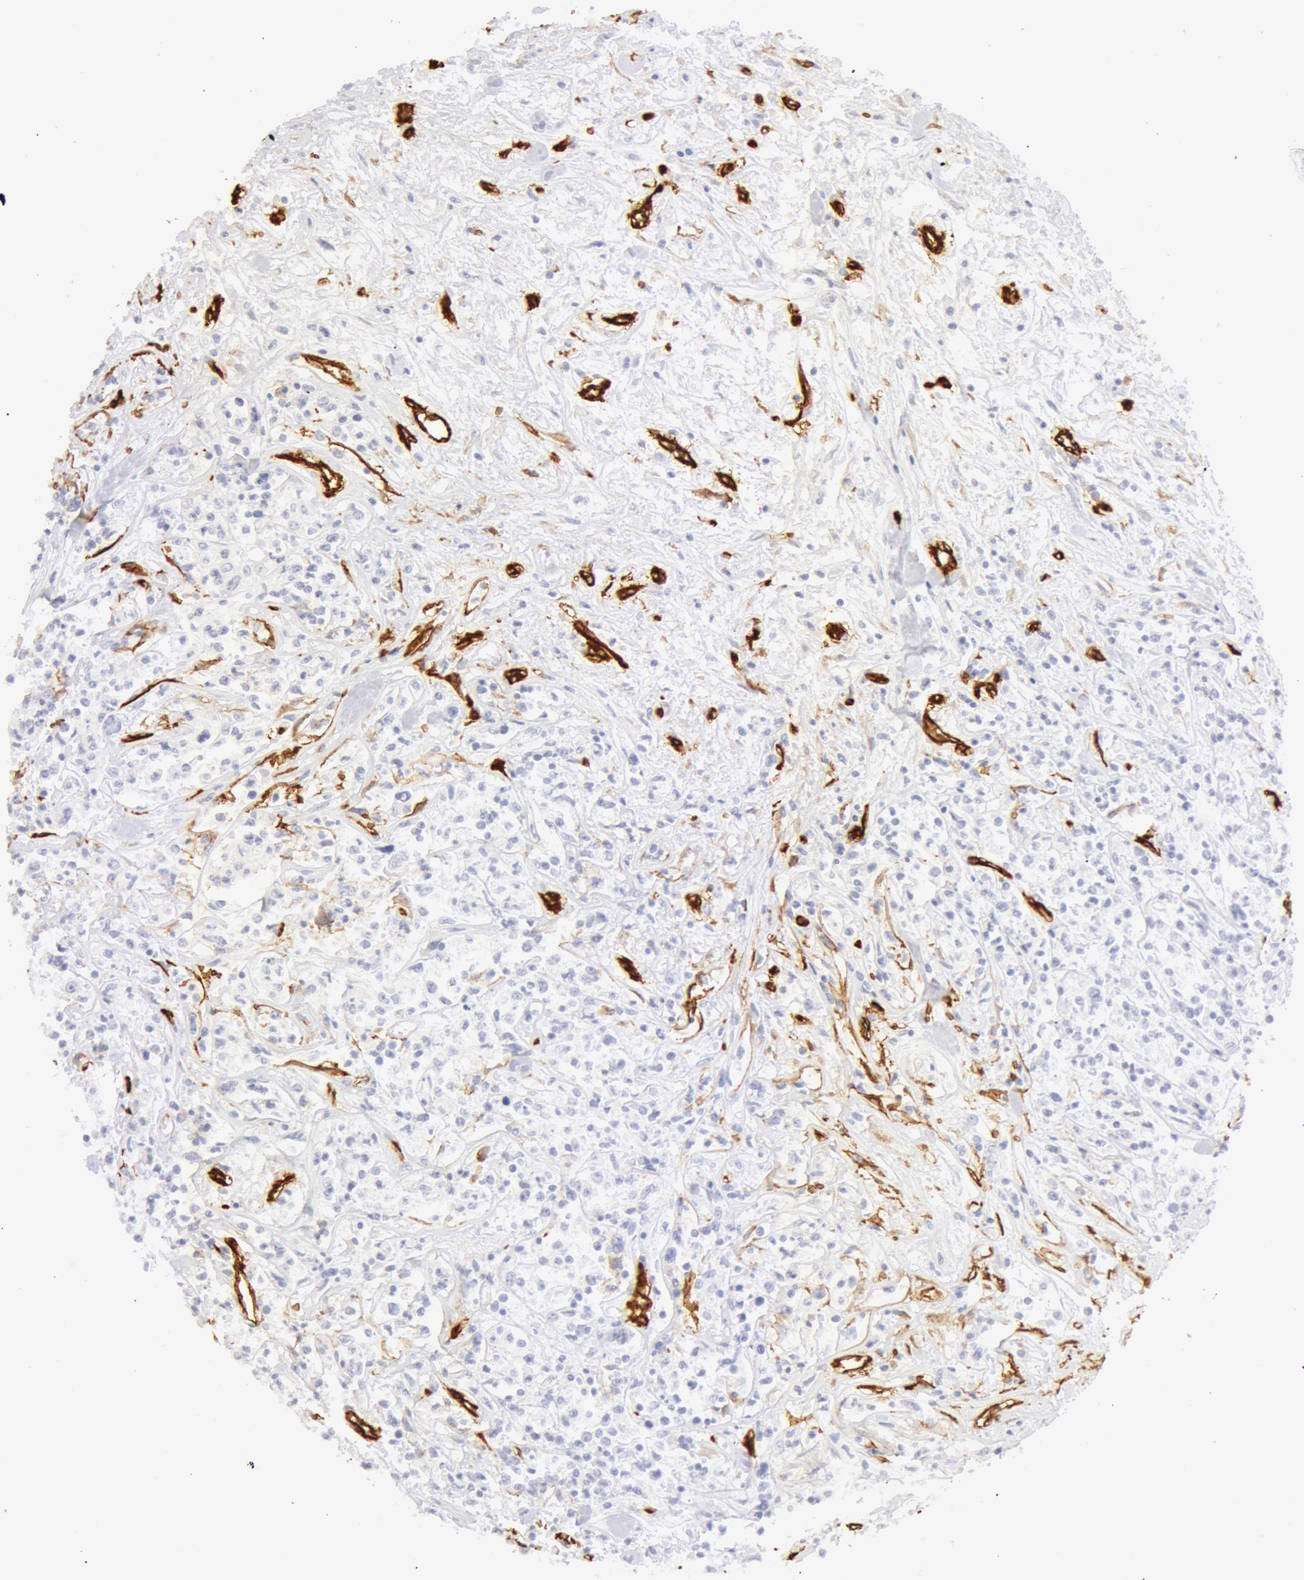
{"staining": {"intensity": "negative", "quantity": "none", "location": "none"}, "tissue": "lymphoma", "cell_type": "Tumor cells", "image_type": "cancer", "snomed": [{"axis": "morphology", "description": "Malignant lymphoma, non-Hodgkin's type, Low grade"}, {"axis": "topography", "description": "Small intestine"}], "caption": "Malignant lymphoma, non-Hodgkin's type (low-grade) was stained to show a protein in brown. There is no significant positivity in tumor cells.", "gene": "AQP1", "patient": {"sex": "female", "age": 59}}